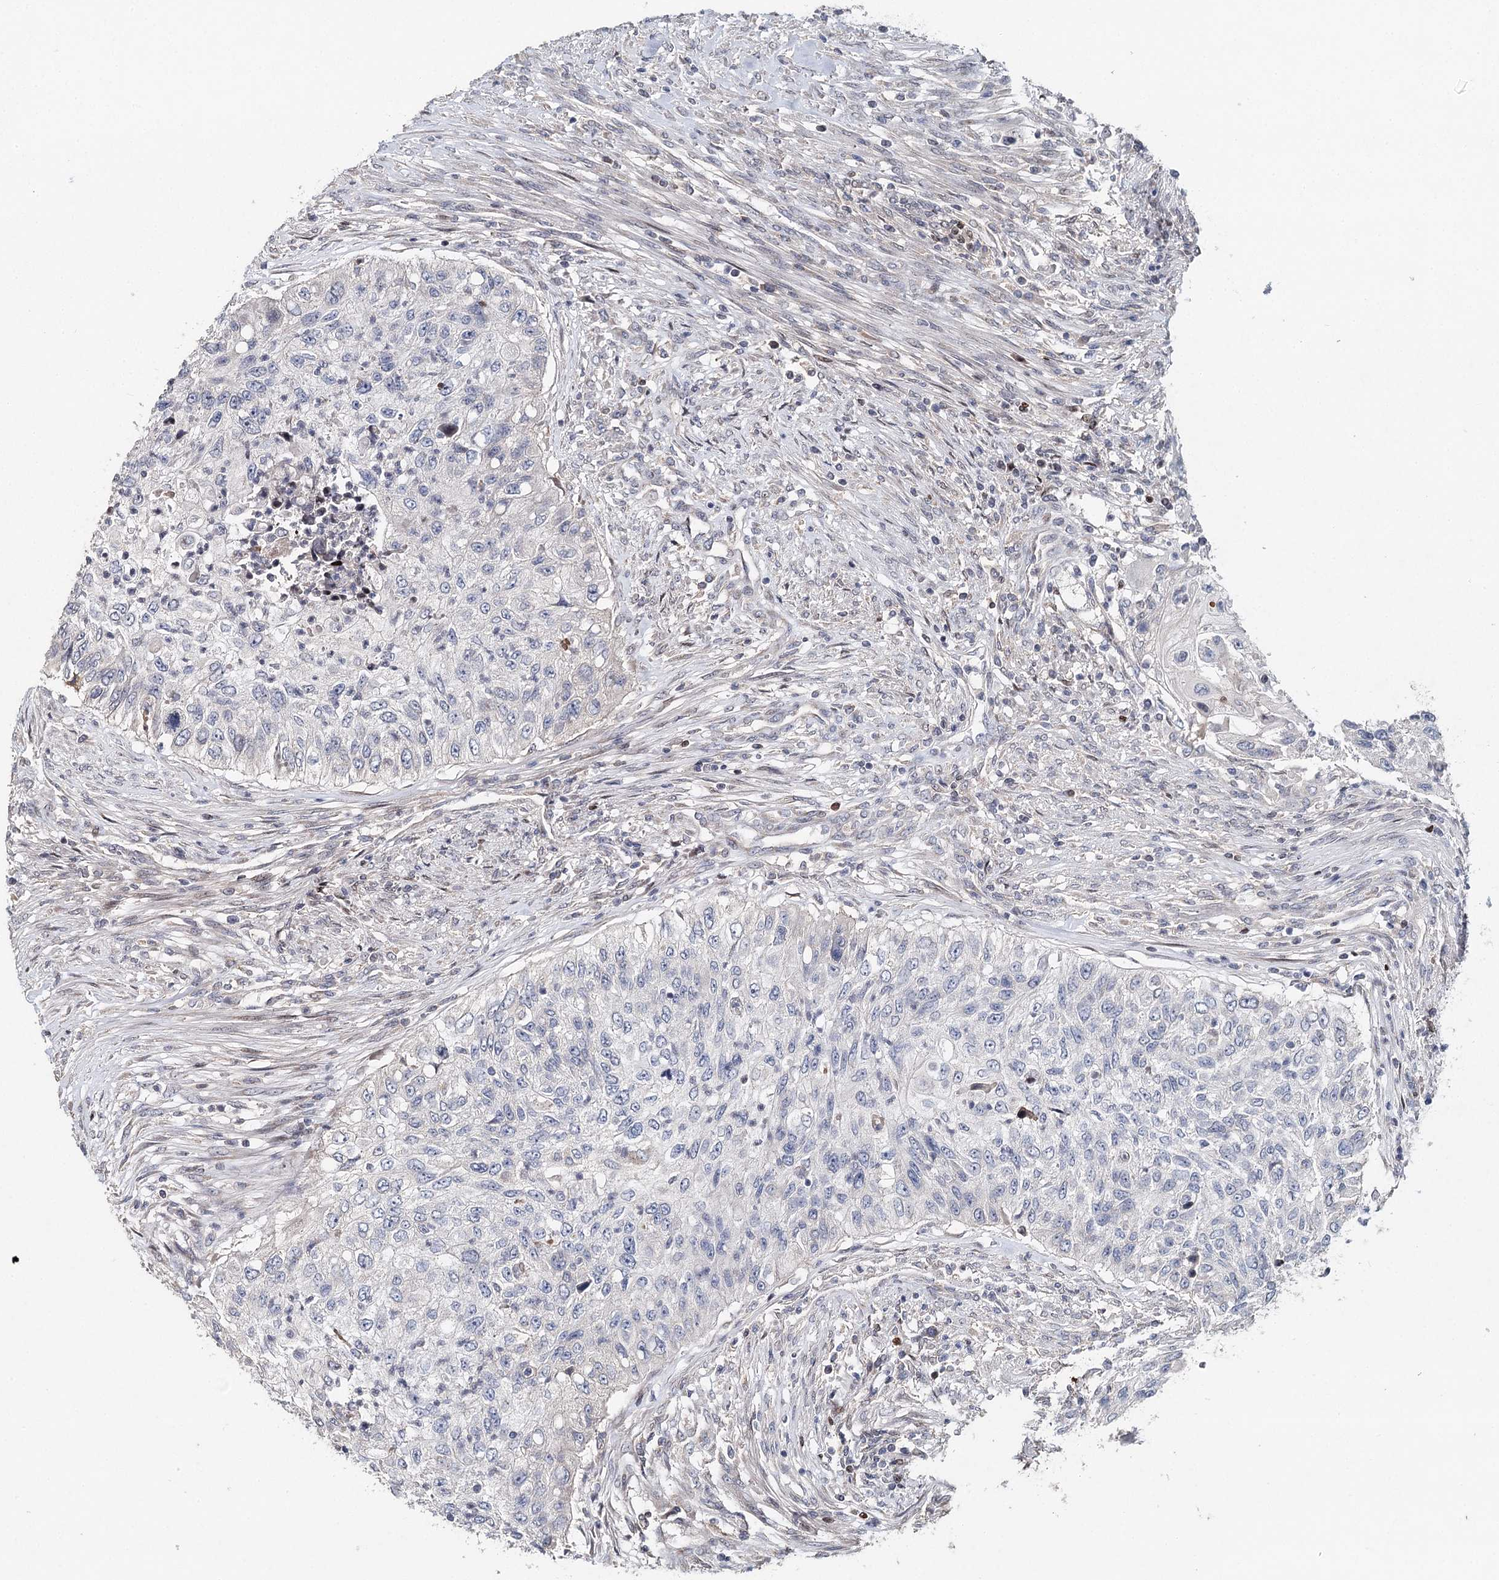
{"staining": {"intensity": "negative", "quantity": "none", "location": "none"}, "tissue": "urothelial cancer", "cell_type": "Tumor cells", "image_type": "cancer", "snomed": [{"axis": "morphology", "description": "Urothelial carcinoma, High grade"}, {"axis": "topography", "description": "Urinary bladder"}], "caption": "DAB immunohistochemical staining of human high-grade urothelial carcinoma shows no significant expression in tumor cells. The staining was performed using DAB to visualize the protein expression in brown, while the nuclei were stained in blue with hematoxylin (Magnification: 20x).", "gene": "FRMD4A", "patient": {"sex": "female", "age": 60}}